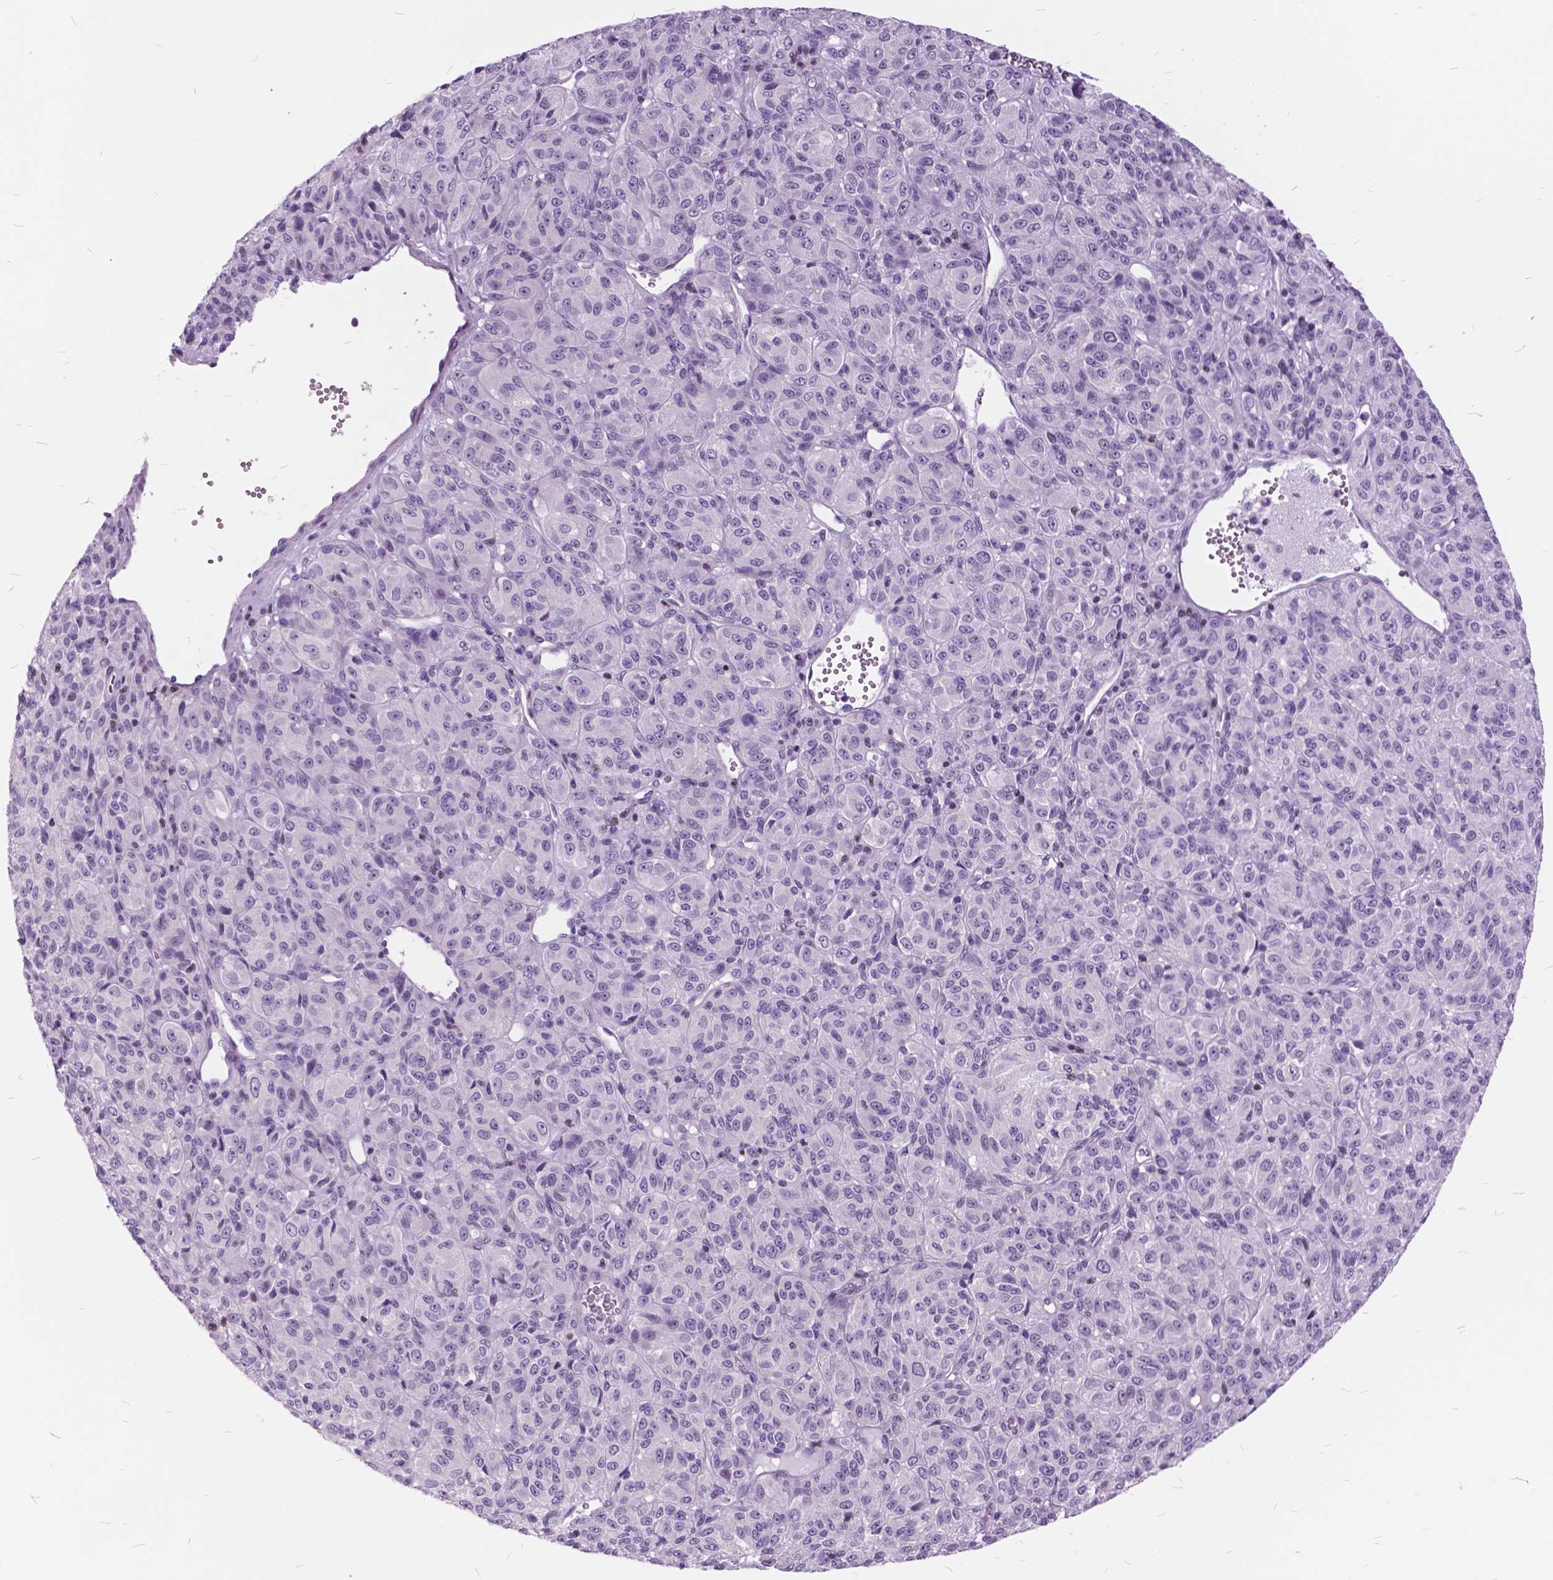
{"staining": {"intensity": "negative", "quantity": "none", "location": "none"}, "tissue": "melanoma", "cell_type": "Tumor cells", "image_type": "cancer", "snomed": [{"axis": "morphology", "description": "Malignant melanoma, Metastatic site"}, {"axis": "topography", "description": "Brain"}], "caption": "IHC micrograph of neoplastic tissue: human malignant melanoma (metastatic site) stained with DAB exhibits no significant protein staining in tumor cells.", "gene": "SP140", "patient": {"sex": "female", "age": 56}}